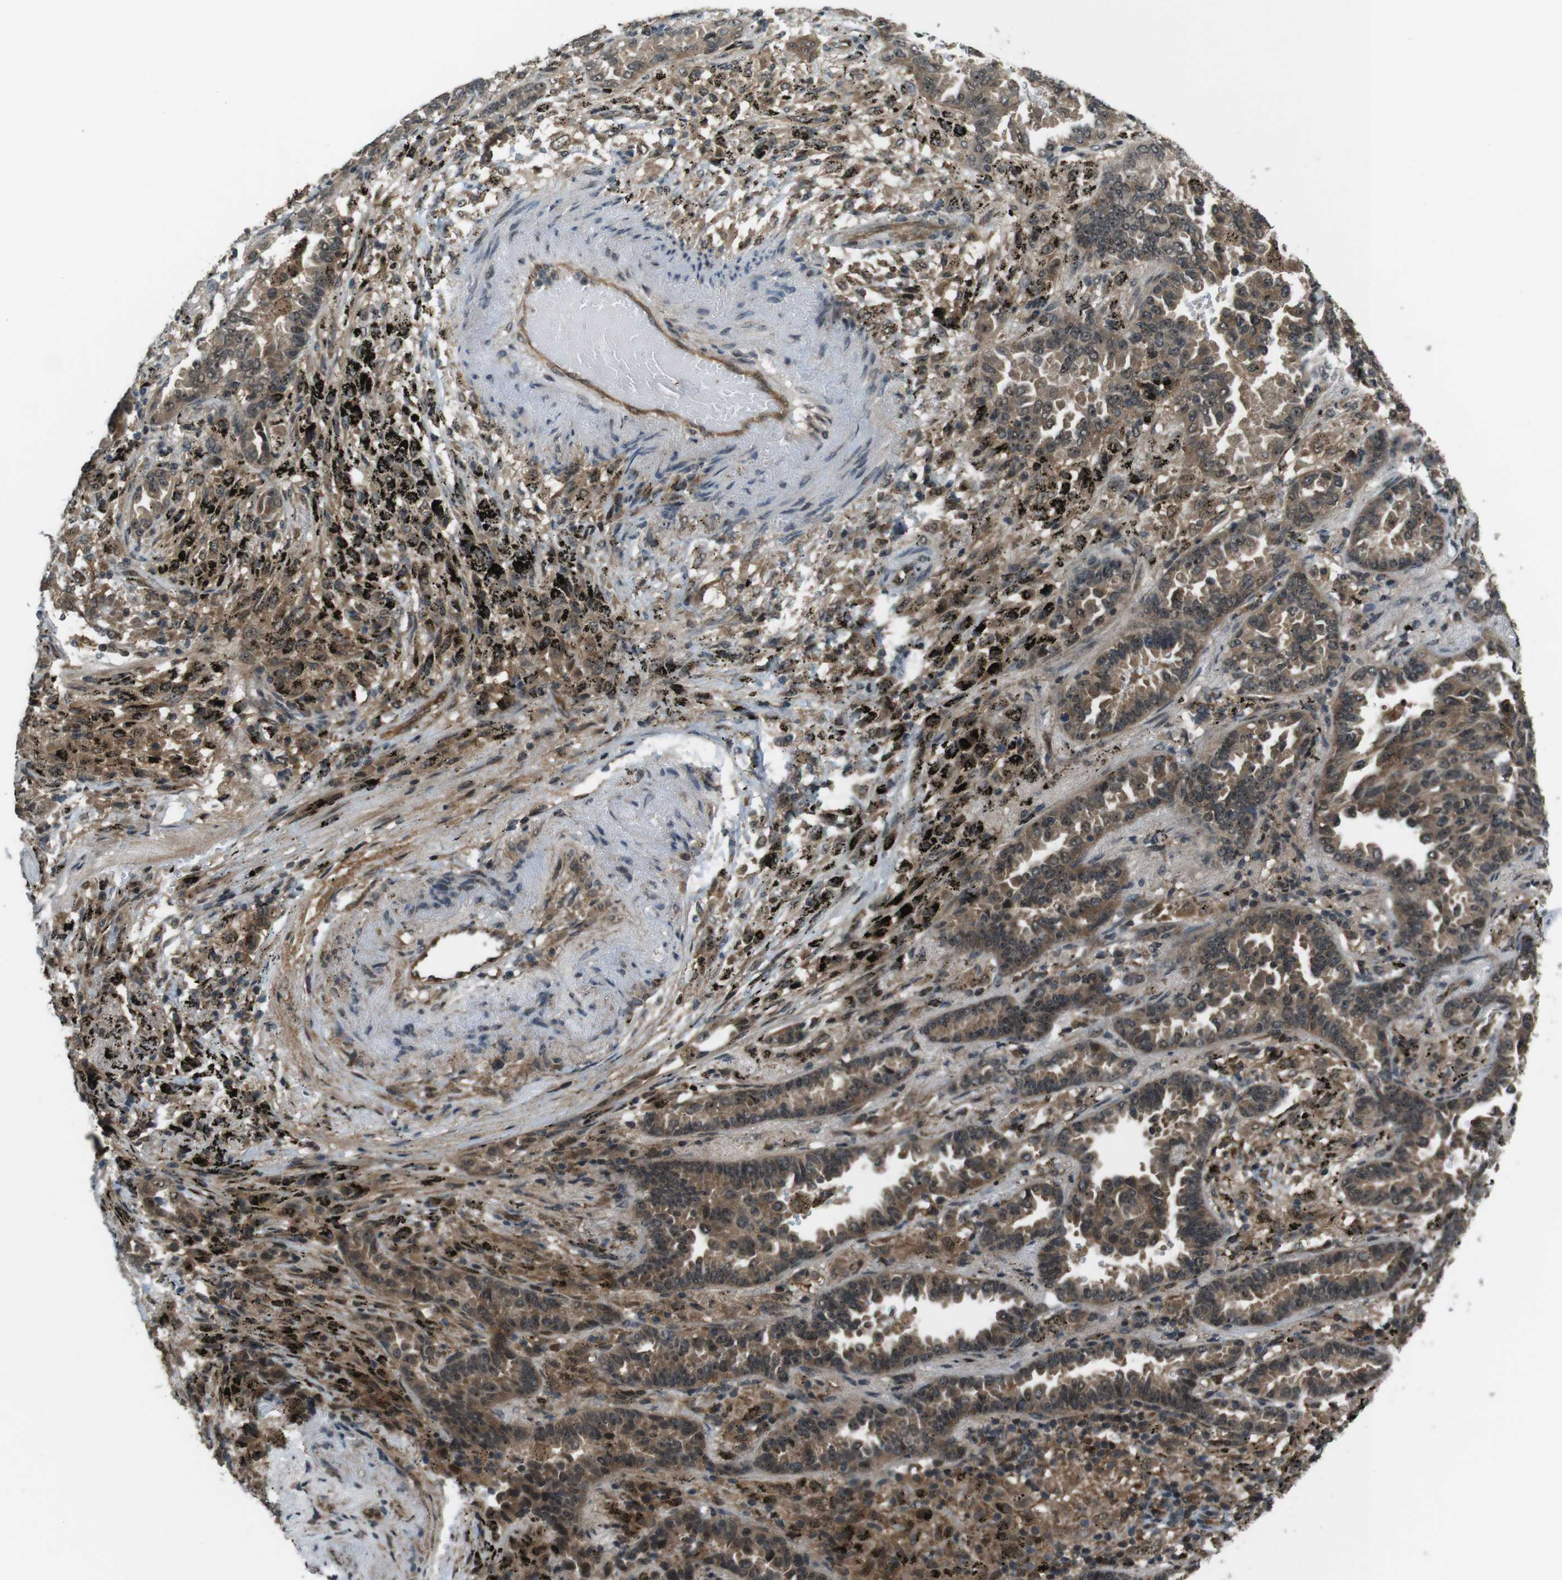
{"staining": {"intensity": "moderate", "quantity": "25%-75%", "location": "cytoplasmic/membranous,nuclear"}, "tissue": "lung cancer", "cell_type": "Tumor cells", "image_type": "cancer", "snomed": [{"axis": "morphology", "description": "Normal tissue, NOS"}, {"axis": "morphology", "description": "Adenocarcinoma, NOS"}, {"axis": "topography", "description": "Lung"}], "caption": "IHC (DAB (3,3'-diaminobenzidine)) staining of adenocarcinoma (lung) displays moderate cytoplasmic/membranous and nuclear protein staining in about 25%-75% of tumor cells.", "gene": "TIAM2", "patient": {"sex": "male", "age": 59}}